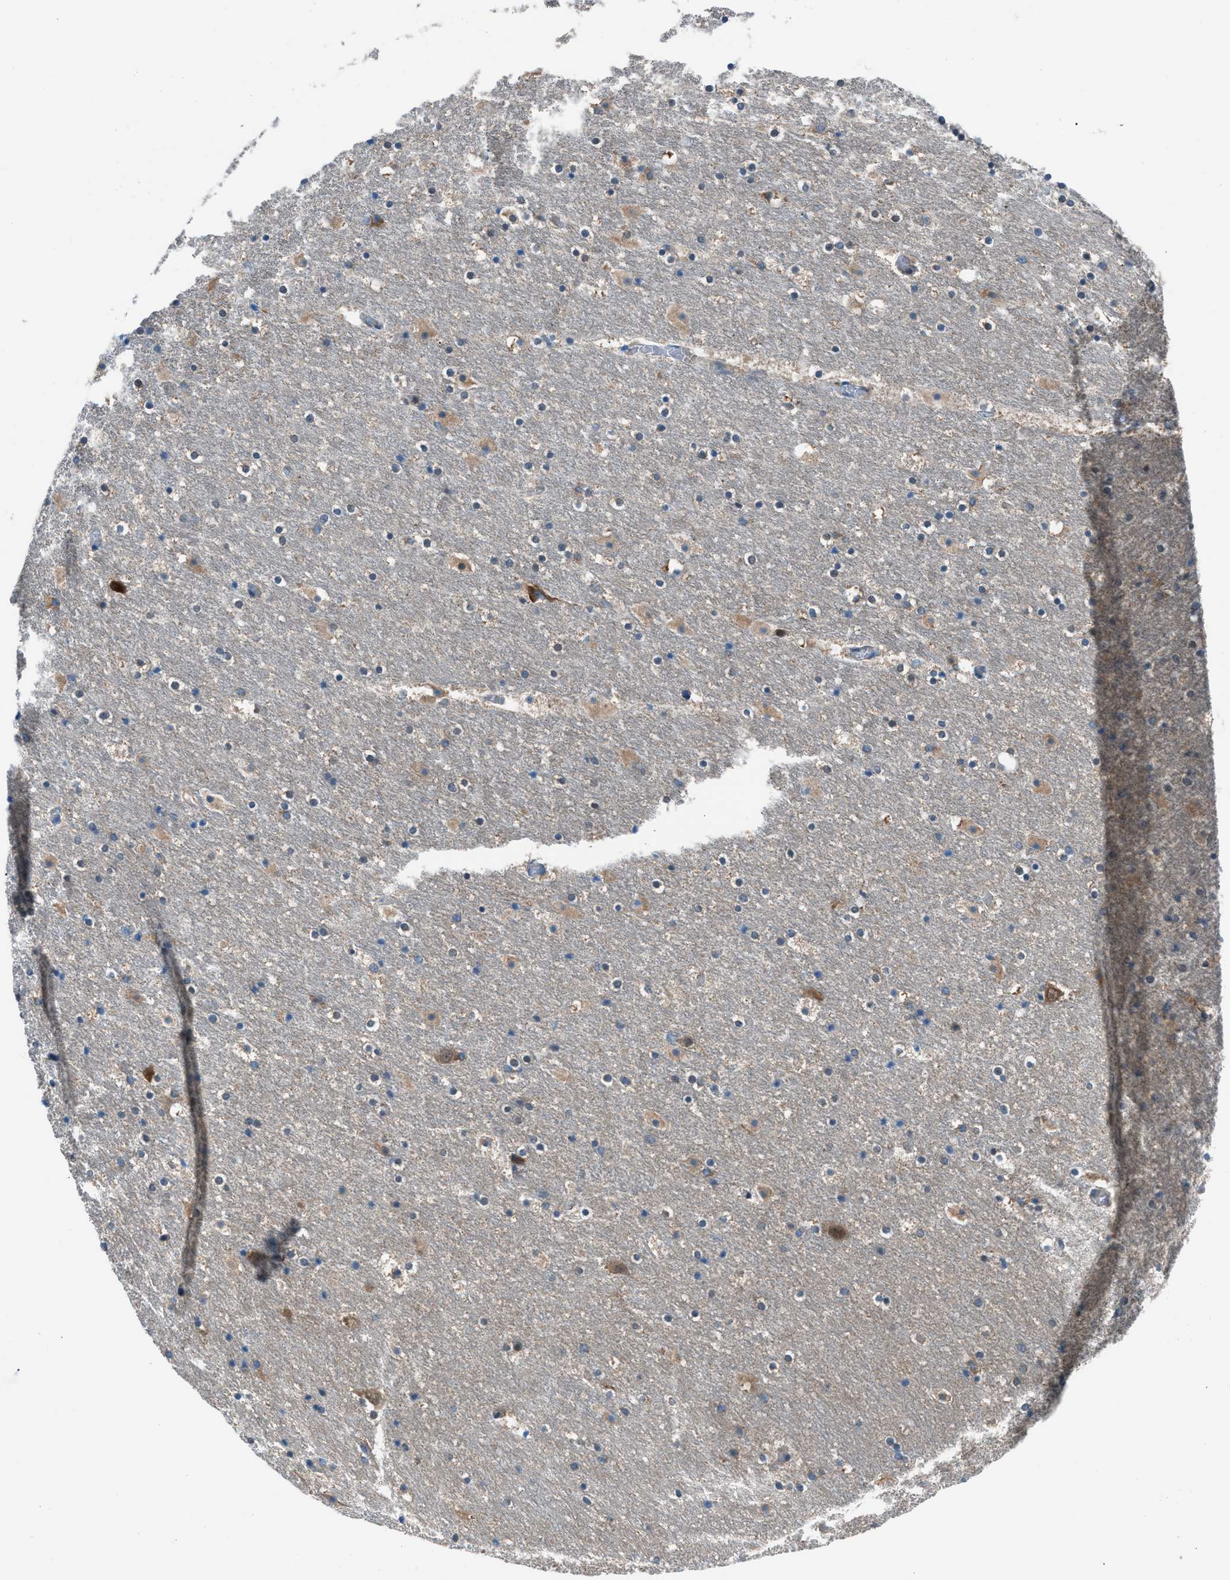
{"staining": {"intensity": "moderate", "quantity": "<25%", "location": "cytoplasmic/membranous"}, "tissue": "hippocampus", "cell_type": "Glial cells", "image_type": "normal", "snomed": [{"axis": "morphology", "description": "Normal tissue, NOS"}, {"axis": "topography", "description": "Hippocampus"}], "caption": "Normal hippocampus displays moderate cytoplasmic/membranous staining in approximately <25% of glial cells, visualized by immunohistochemistry. The protein is shown in brown color, while the nuclei are stained blue.", "gene": "SARS1", "patient": {"sex": "male", "age": 45}}